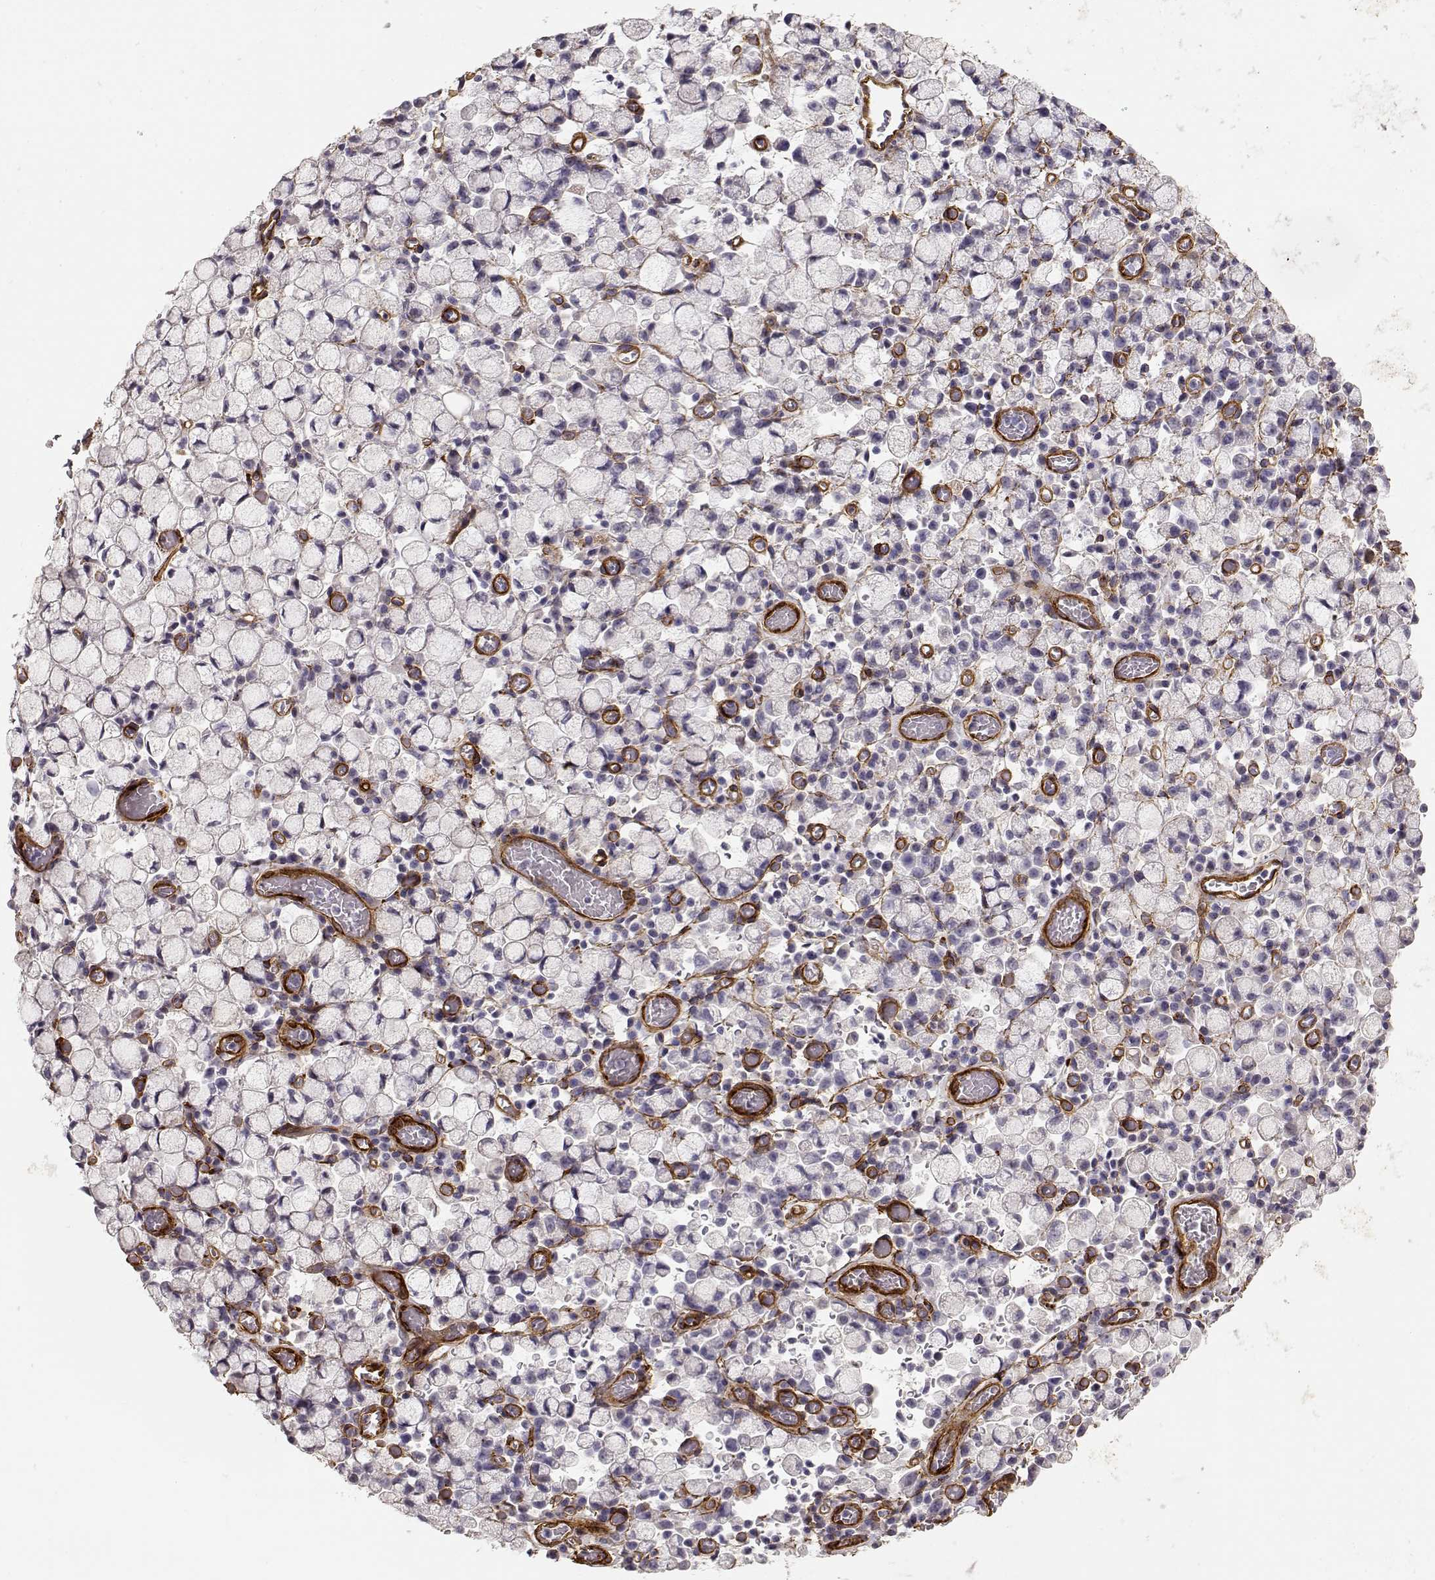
{"staining": {"intensity": "negative", "quantity": "none", "location": "none"}, "tissue": "stomach cancer", "cell_type": "Tumor cells", "image_type": "cancer", "snomed": [{"axis": "morphology", "description": "Adenocarcinoma, NOS"}, {"axis": "topography", "description": "Stomach"}], "caption": "Immunohistochemistry histopathology image of adenocarcinoma (stomach) stained for a protein (brown), which shows no positivity in tumor cells.", "gene": "LAMC1", "patient": {"sex": "male", "age": 58}}